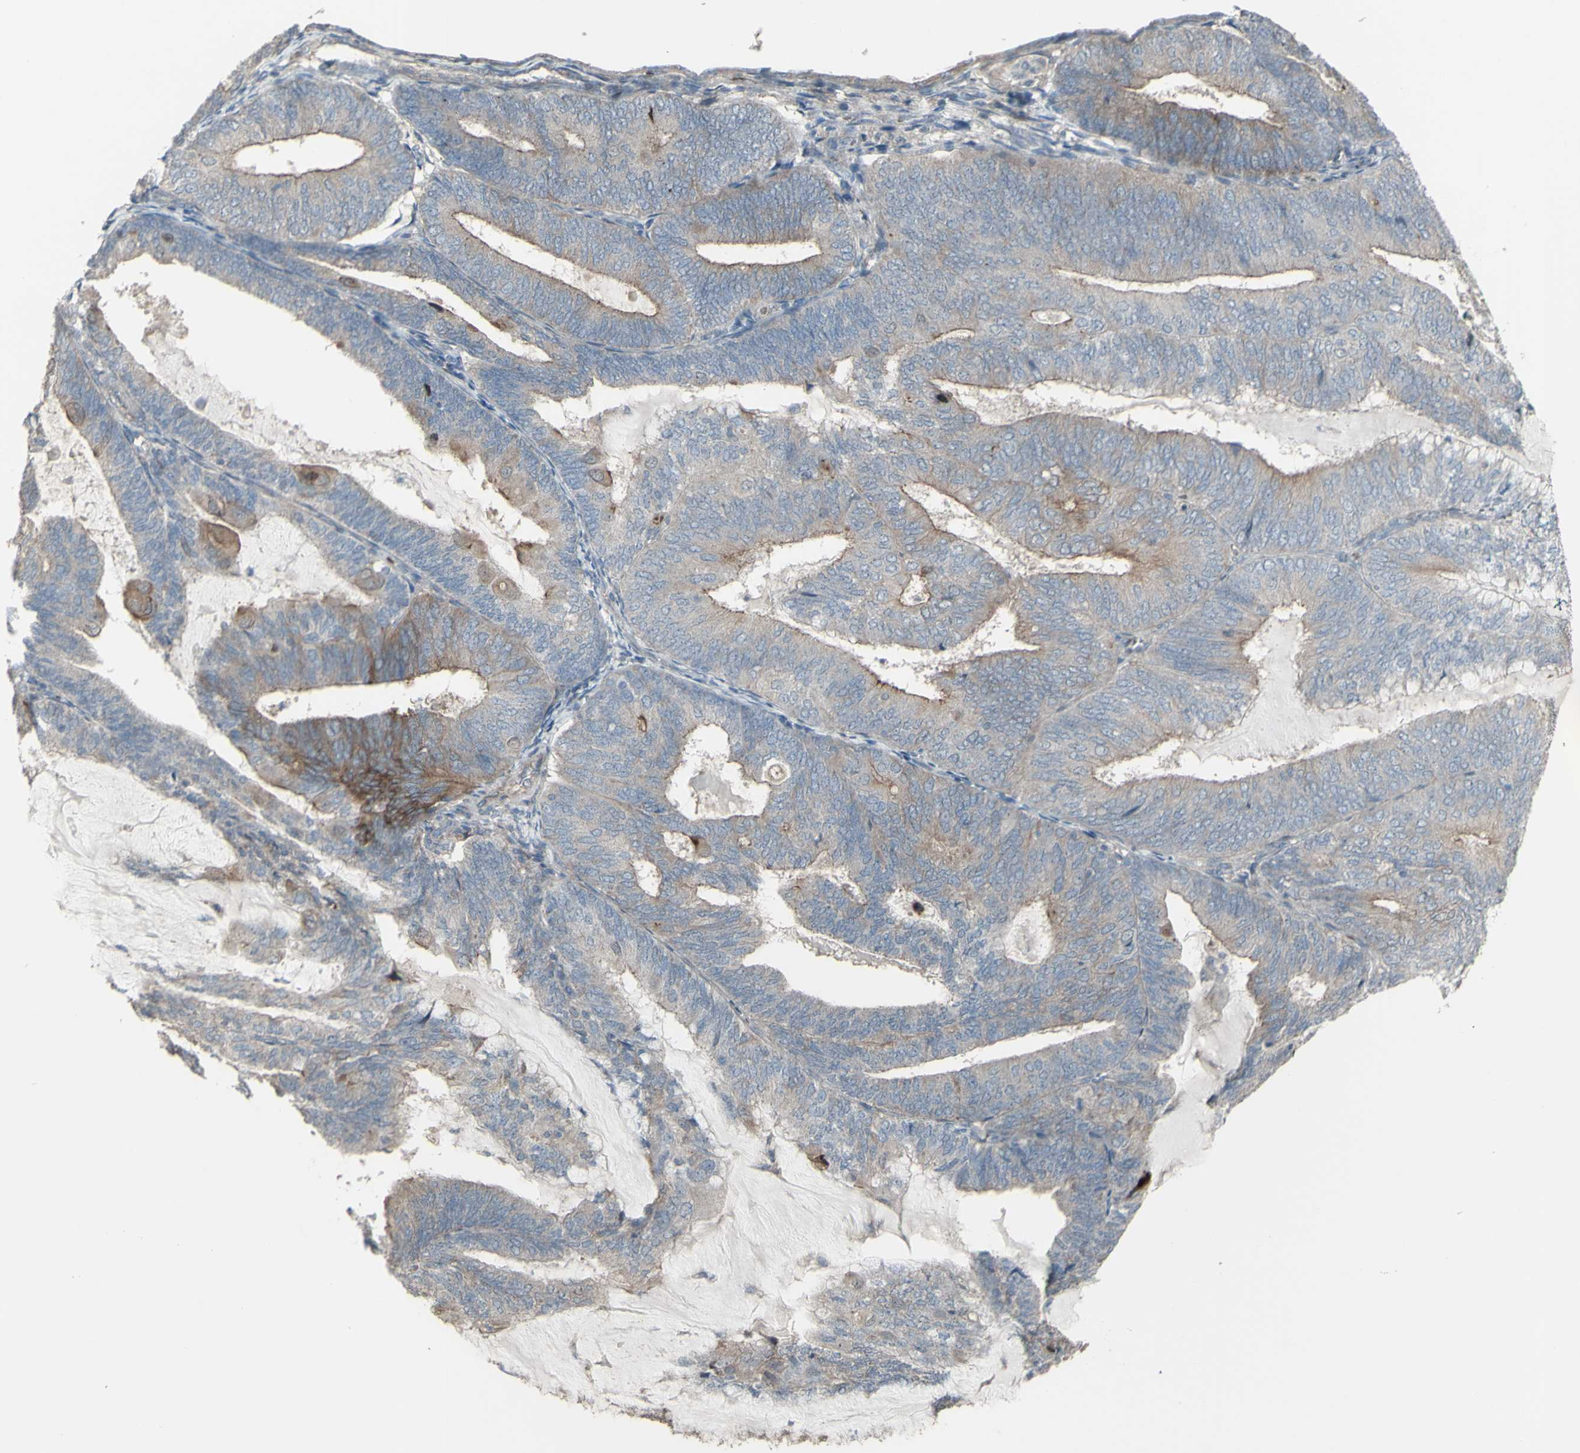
{"staining": {"intensity": "moderate", "quantity": ">75%", "location": "cytoplasmic/membranous"}, "tissue": "endometrial cancer", "cell_type": "Tumor cells", "image_type": "cancer", "snomed": [{"axis": "morphology", "description": "Adenocarcinoma, NOS"}, {"axis": "topography", "description": "Endometrium"}], "caption": "About >75% of tumor cells in human endometrial adenocarcinoma reveal moderate cytoplasmic/membranous protein positivity as visualized by brown immunohistochemical staining.", "gene": "GRAMD1B", "patient": {"sex": "female", "age": 81}}